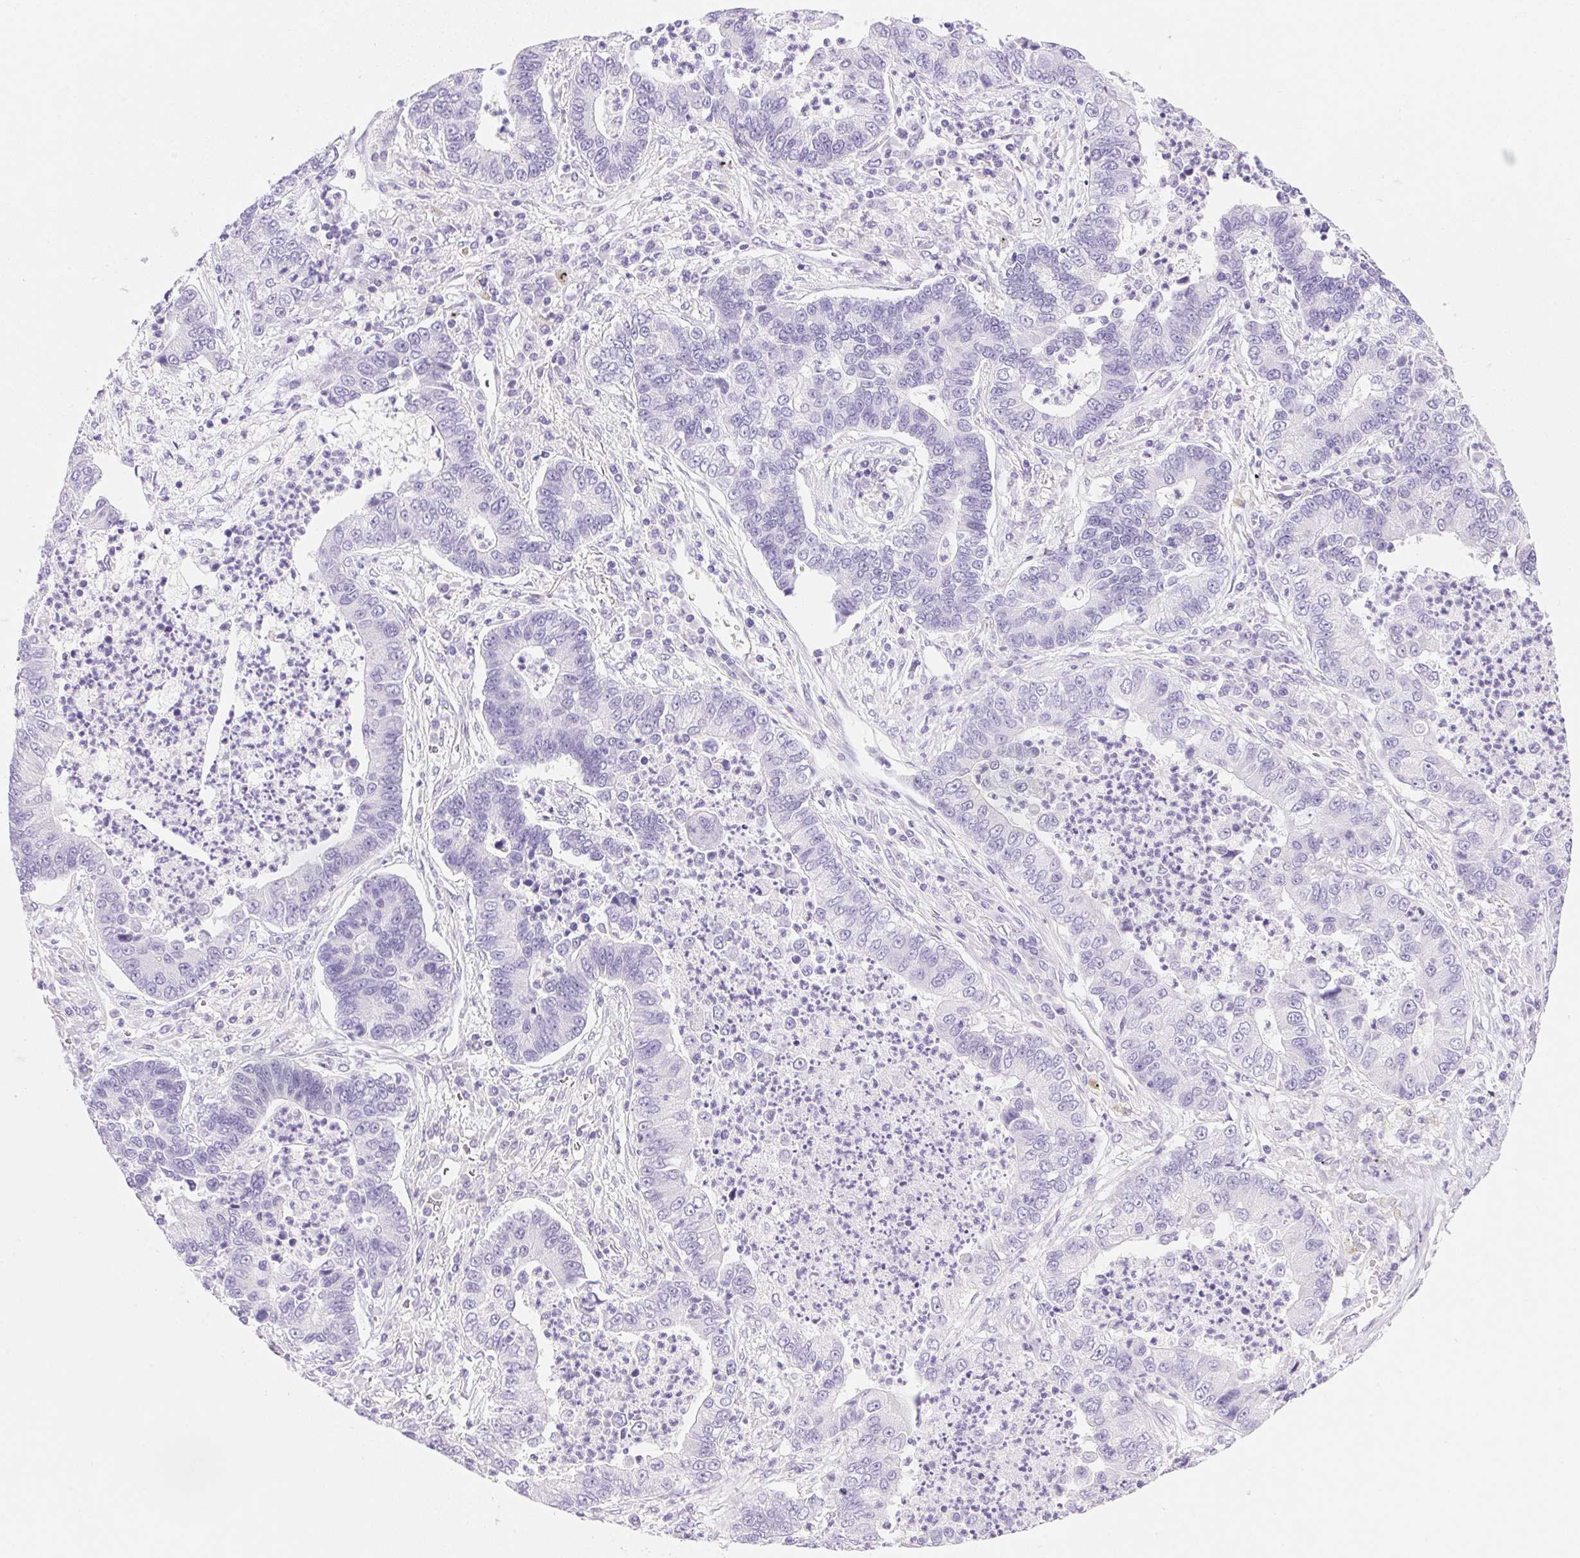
{"staining": {"intensity": "negative", "quantity": "none", "location": "none"}, "tissue": "lung cancer", "cell_type": "Tumor cells", "image_type": "cancer", "snomed": [{"axis": "morphology", "description": "Adenocarcinoma, NOS"}, {"axis": "topography", "description": "Lung"}], "caption": "This is an immunohistochemistry micrograph of human lung adenocarcinoma. There is no expression in tumor cells.", "gene": "DHCR24", "patient": {"sex": "female", "age": 57}}